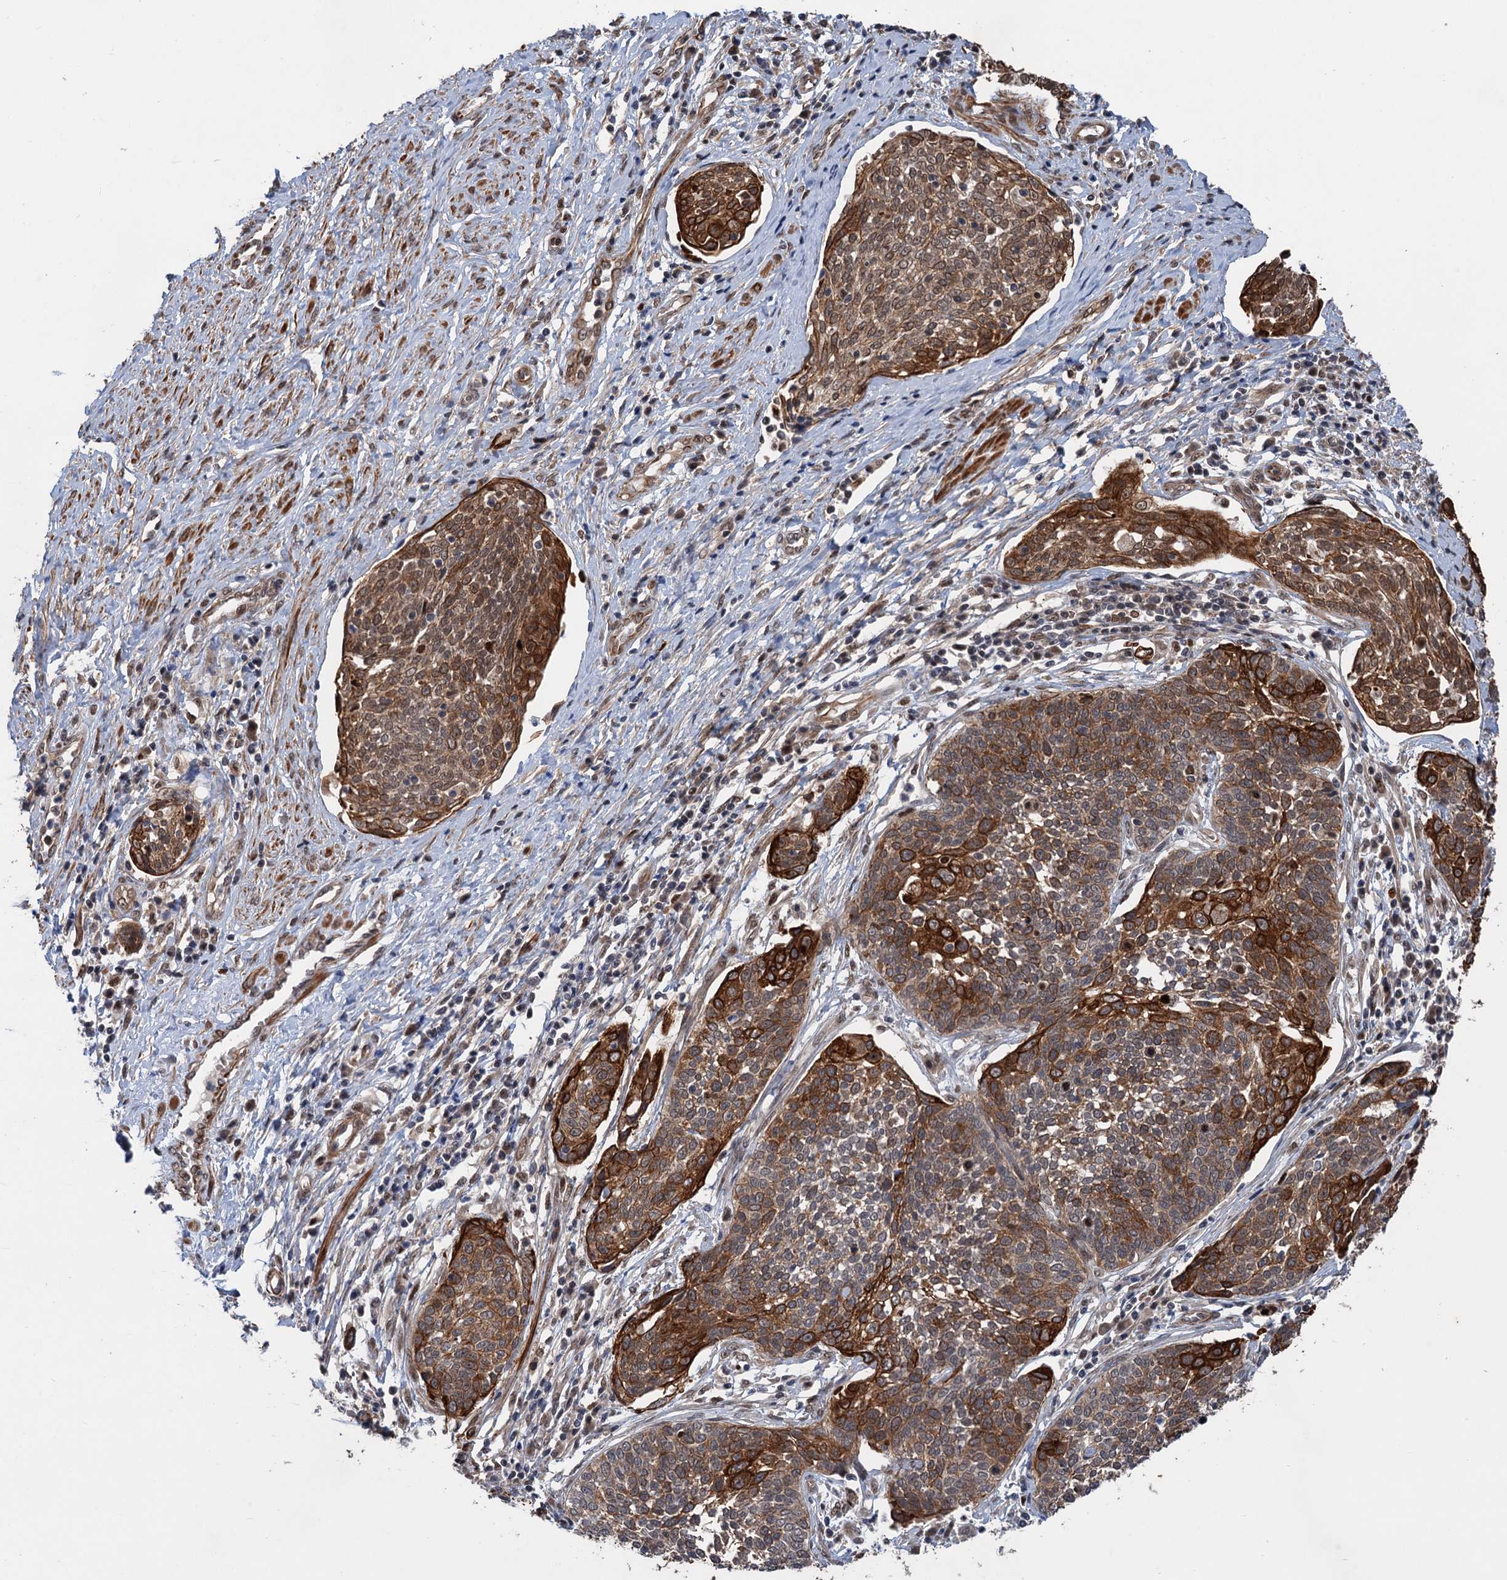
{"staining": {"intensity": "strong", "quantity": ">75%", "location": "cytoplasmic/membranous"}, "tissue": "cervical cancer", "cell_type": "Tumor cells", "image_type": "cancer", "snomed": [{"axis": "morphology", "description": "Squamous cell carcinoma, NOS"}, {"axis": "topography", "description": "Cervix"}], "caption": "Tumor cells show high levels of strong cytoplasmic/membranous staining in about >75% of cells in human cervical squamous cell carcinoma.", "gene": "TTC31", "patient": {"sex": "female", "age": 34}}